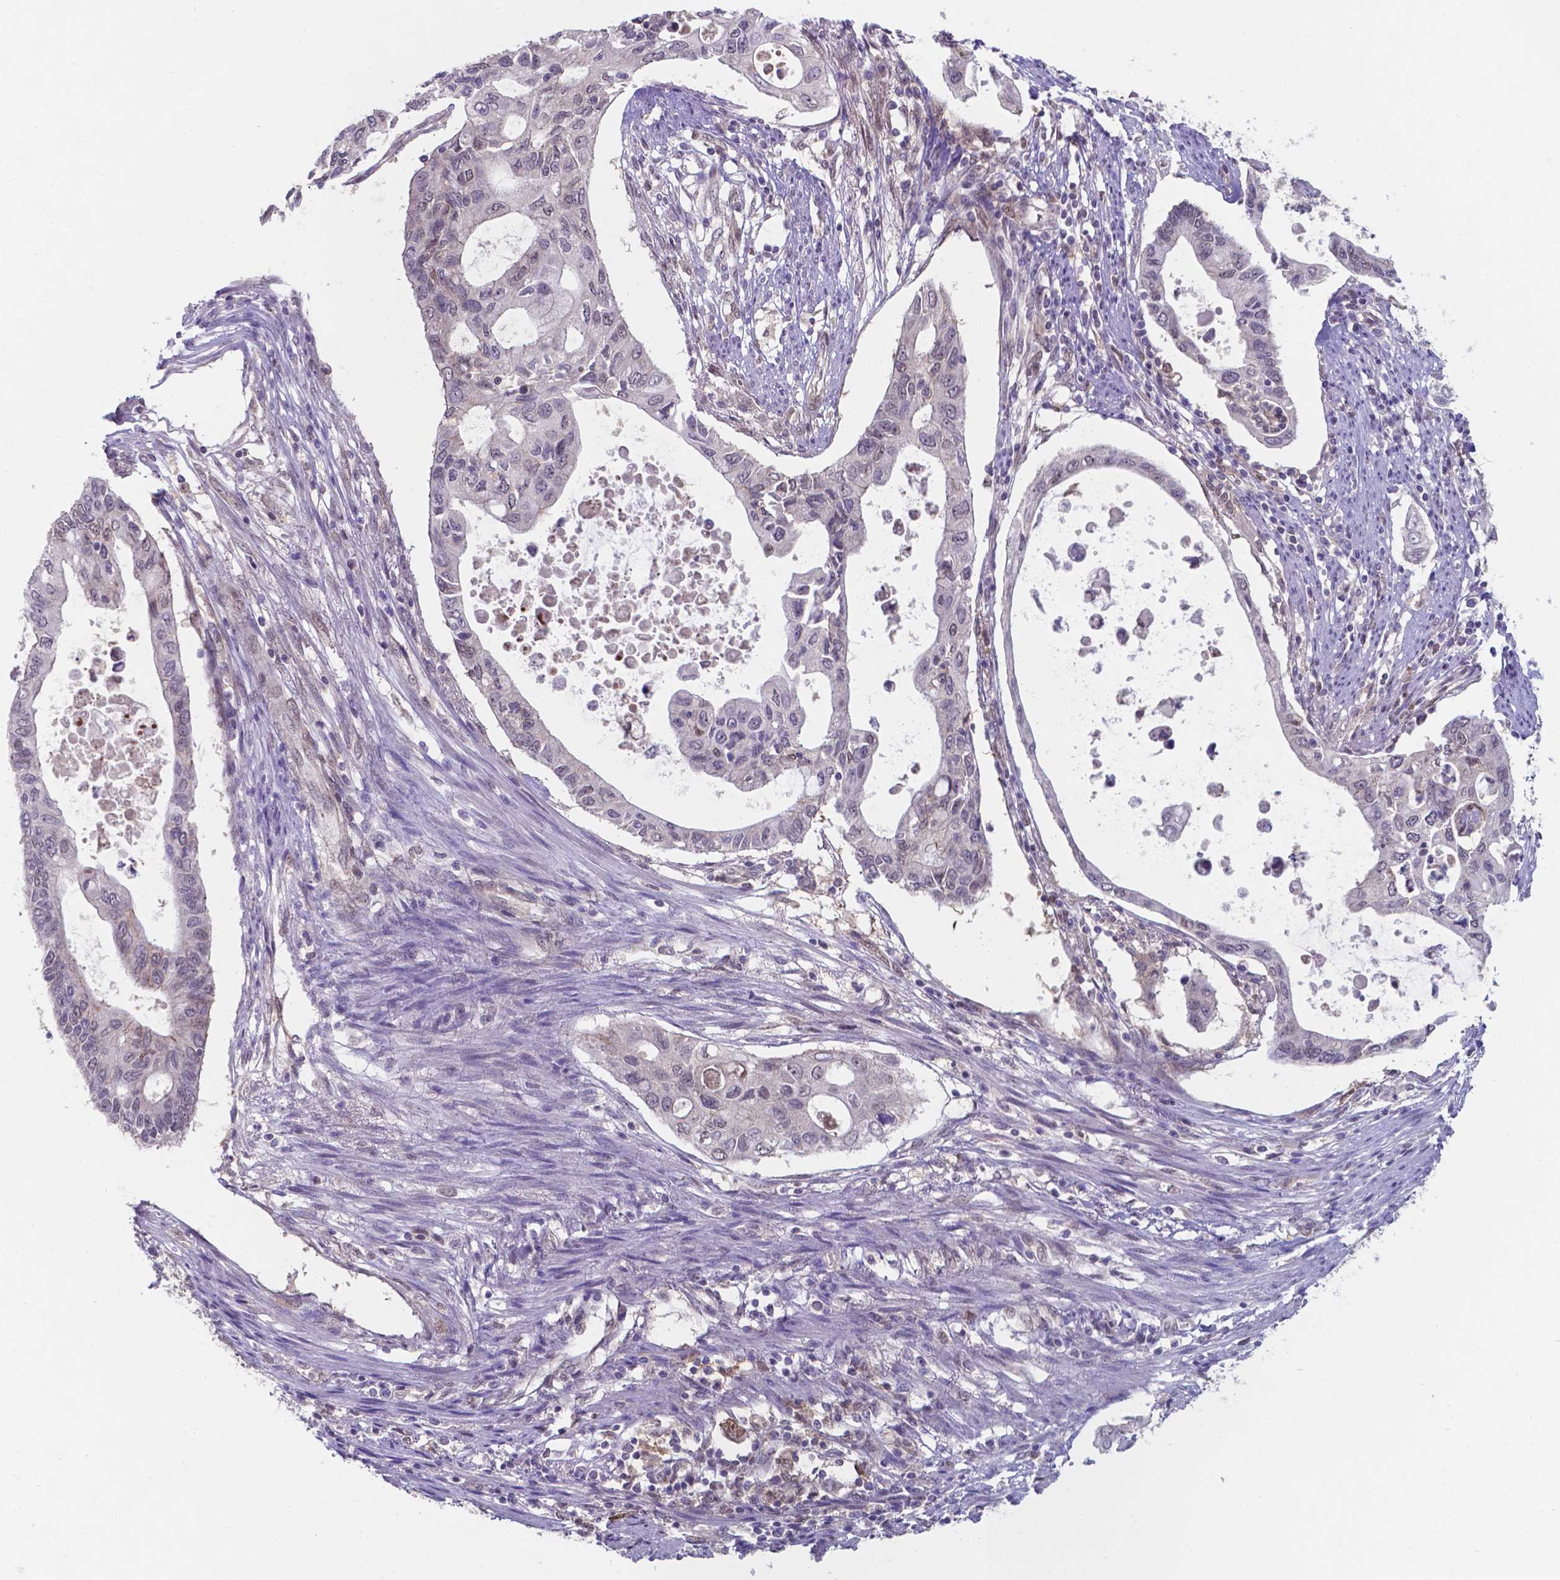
{"staining": {"intensity": "negative", "quantity": "none", "location": "none"}, "tissue": "pancreatic cancer", "cell_type": "Tumor cells", "image_type": "cancer", "snomed": [{"axis": "morphology", "description": "Adenocarcinoma, NOS"}, {"axis": "topography", "description": "Pancreas"}], "caption": "Immunohistochemical staining of human pancreatic cancer (adenocarcinoma) shows no significant positivity in tumor cells.", "gene": "UBE2E2", "patient": {"sex": "female", "age": 63}}